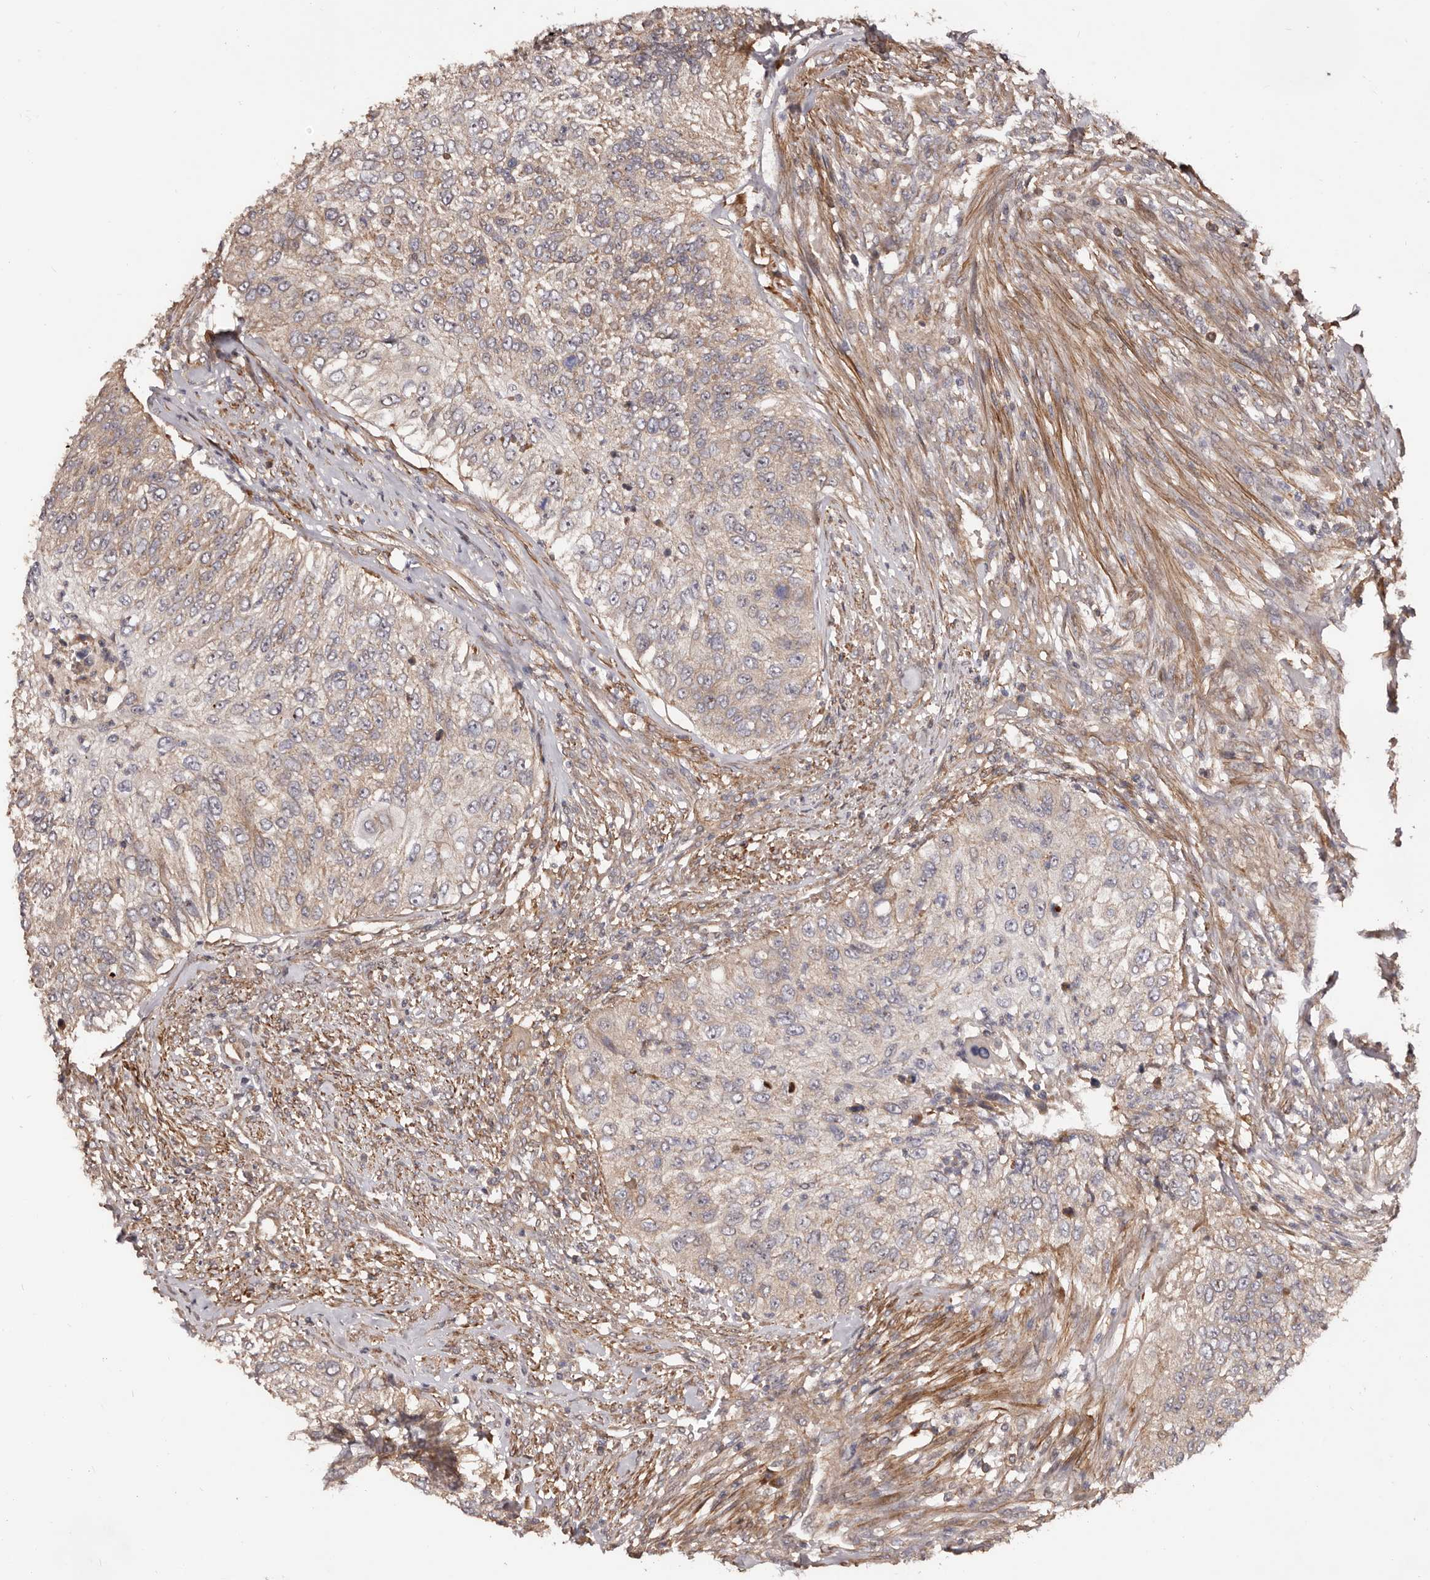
{"staining": {"intensity": "weak", "quantity": ">75%", "location": "cytoplasmic/membranous"}, "tissue": "urothelial cancer", "cell_type": "Tumor cells", "image_type": "cancer", "snomed": [{"axis": "morphology", "description": "Urothelial carcinoma, High grade"}, {"axis": "topography", "description": "Urinary bladder"}], "caption": "Human urothelial carcinoma (high-grade) stained for a protein (brown) shows weak cytoplasmic/membranous positive positivity in about >75% of tumor cells.", "gene": "GTPBP1", "patient": {"sex": "female", "age": 60}}